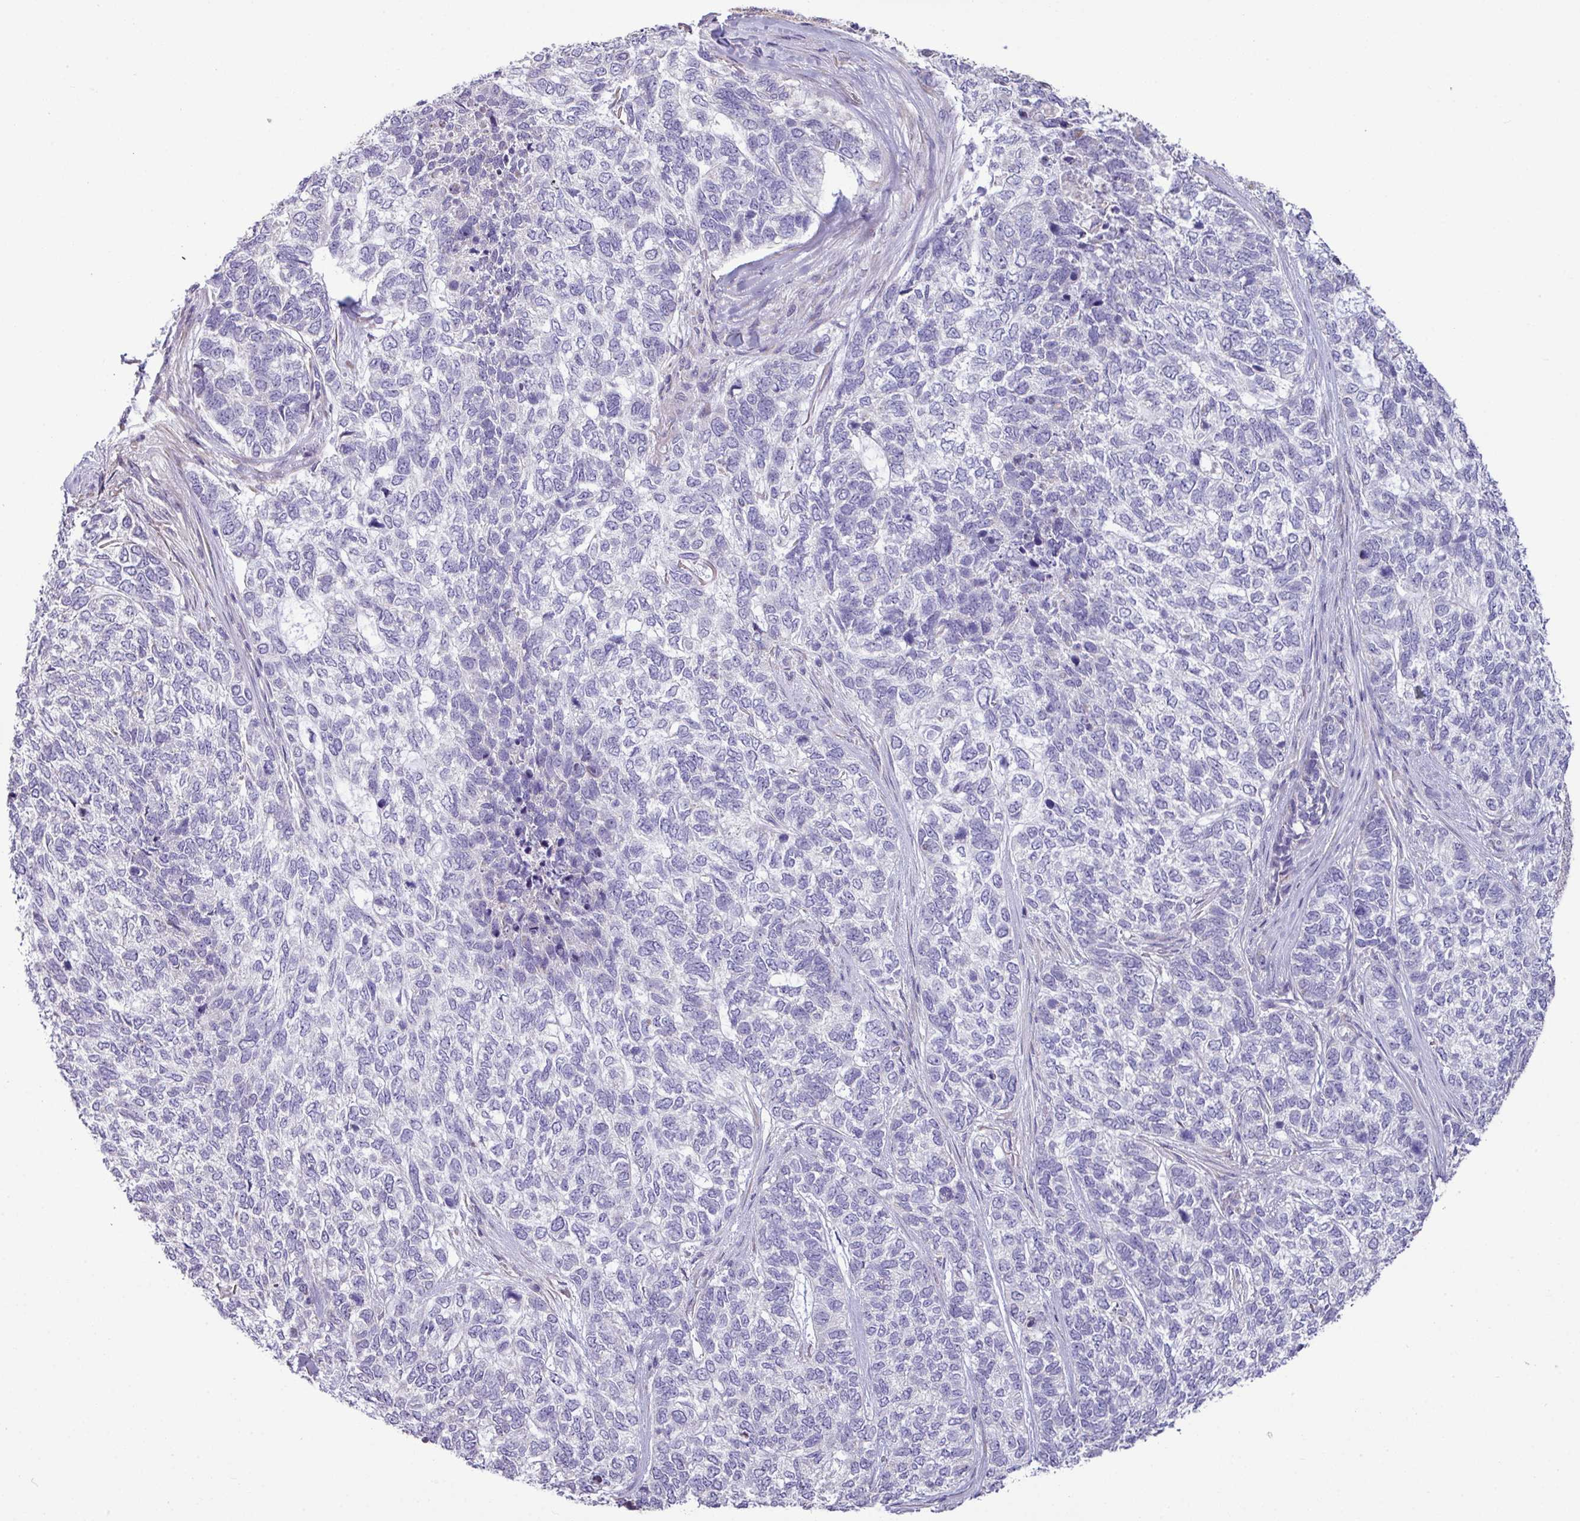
{"staining": {"intensity": "negative", "quantity": "none", "location": "none"}, "tissue": "skin cancer", "cell_type": "Tumor cells", "image_type": "cancer", "snomed": [{"axis": "morphology", "description": "Basal cell carcinoma"}, {"axis": "topography", "description": "Skin"}], "caption": "There is no significant positivity in tumor cells of skin cancer (basal cell carcinoma).", "gene": "IRGC", "patient": {"sex": "female", "age": 65}}